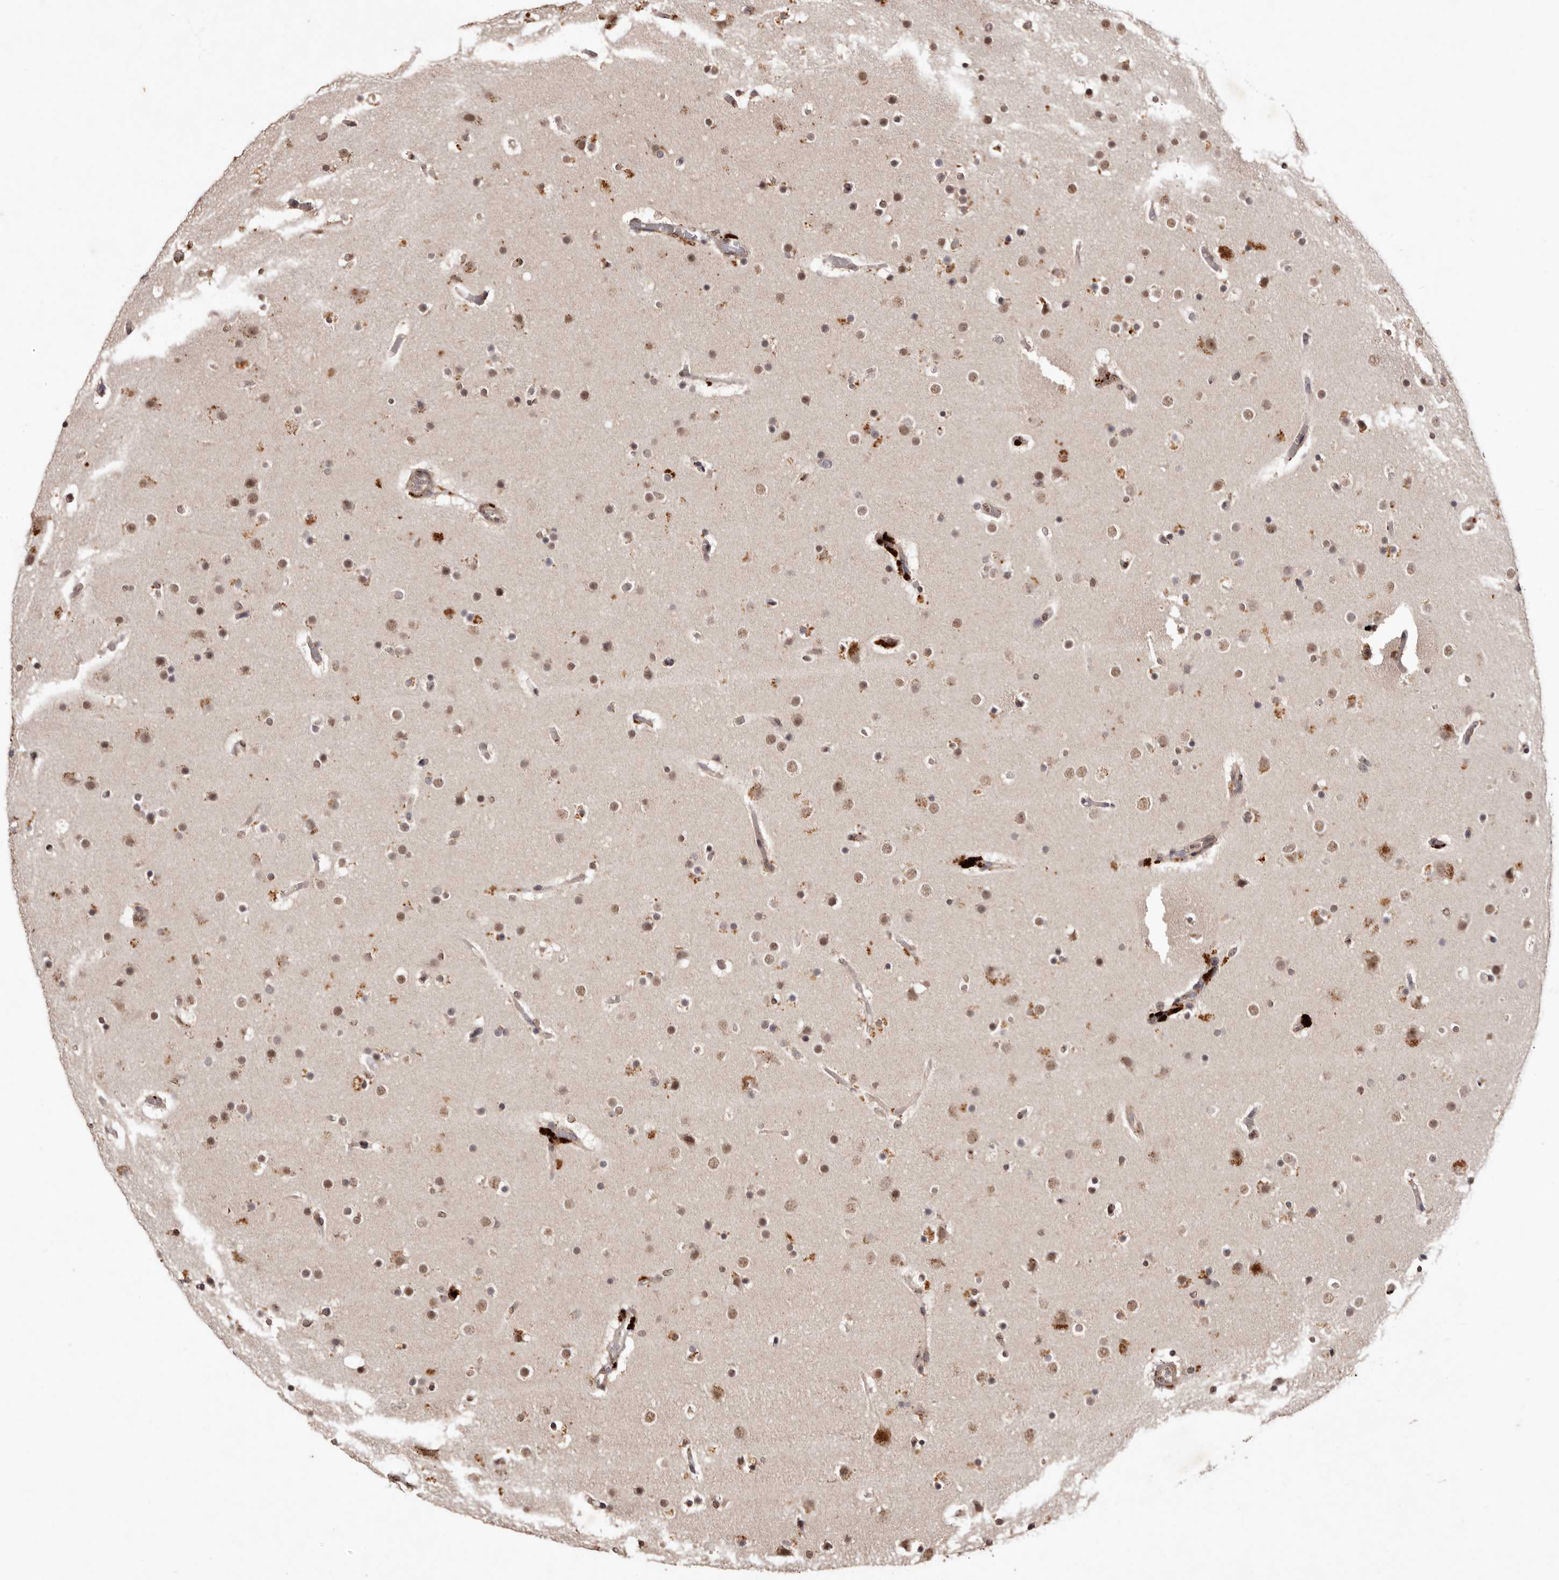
{"staining": {"intensity": "moderate", "quantity": ">75%", "location": "cytoplasmic/membranous,nuclear"}, "tissue": "glioma", "cell_type": "Tumor cells", "image_type": "cancer", "snomed": [{"axis": "morphology", "description": "Glioma, malignant, High grade"}, {"axis": "topography", "description": "Cerebral cortex"}], "caption": "The histopathology image exhibits a brown stain indicating the presence of a protein in the cytoplasmic/membranous and nuclear of tumor cells in glioma. (DAB (3,3'-diaminobenzidine) IHC, brown staining for protein, blue staining for nuclei).", "gene": "NOTCH1", "patient": {"sex": "female", "age": 36}}